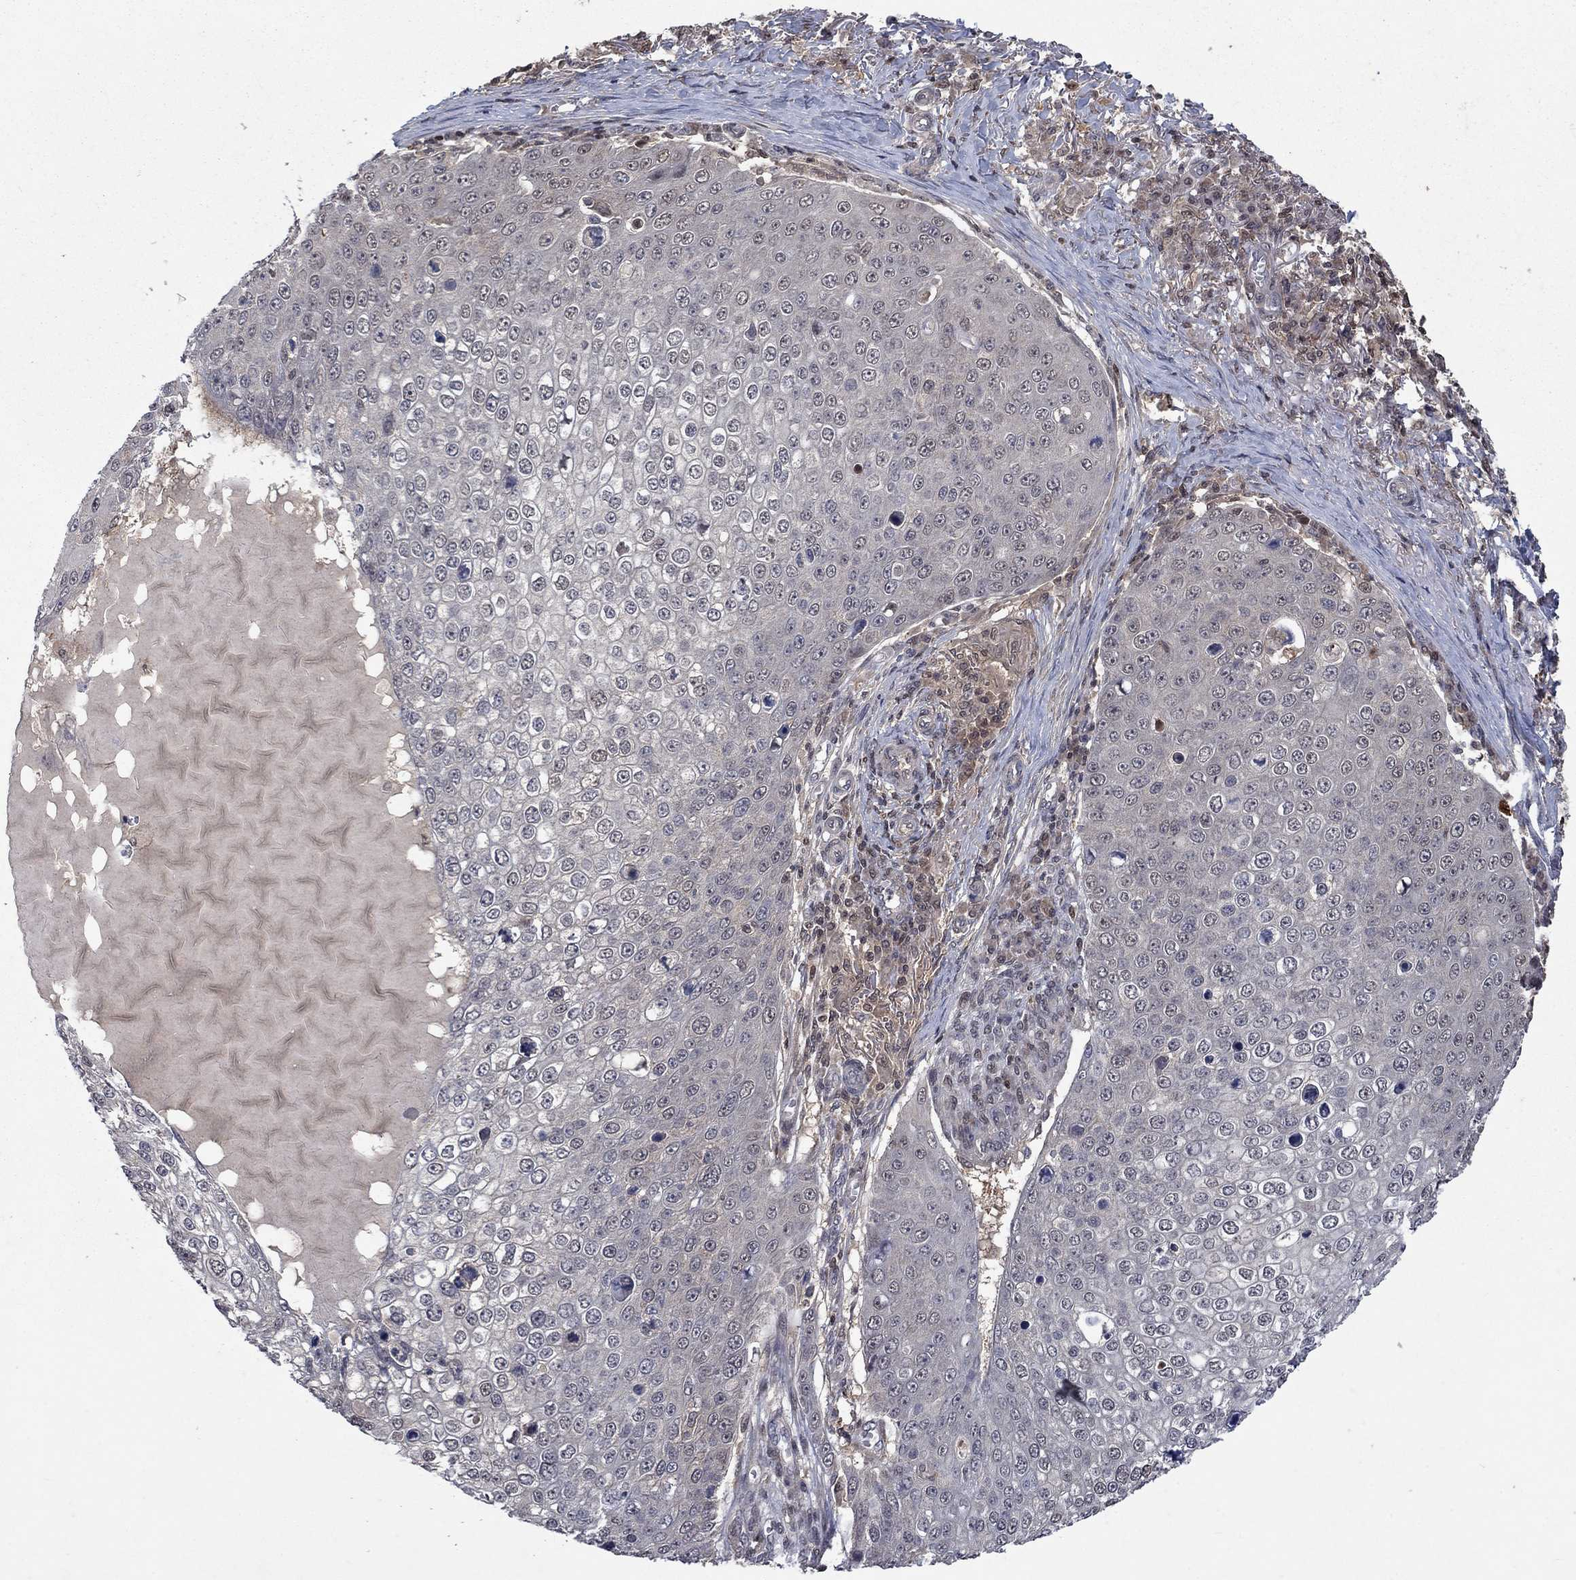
{"staining": {"intensity": "negative", "quantity": "none", "location": "none"}, "tissue": "skin cancer", "cell_type": "Tumor cells", "image_type": "cancer", "snomed": [{"axis": "morphology", "description": "Squamous cell carcinoma, NOS"}, {"axis": "topography", "description": "Skin"}], "caption": "Tumor cells show no significant protein staining in skin squamous cell carcinoma. The staining was performed using DAB (3,3'-diaminobenzidine) to visualize the protein expression in brown, while the nuclei were stained in blue with hematoxylin (Magnification: 20x).", "gene": "IAH1", "patient": {"sex": "male", "age": 71}}